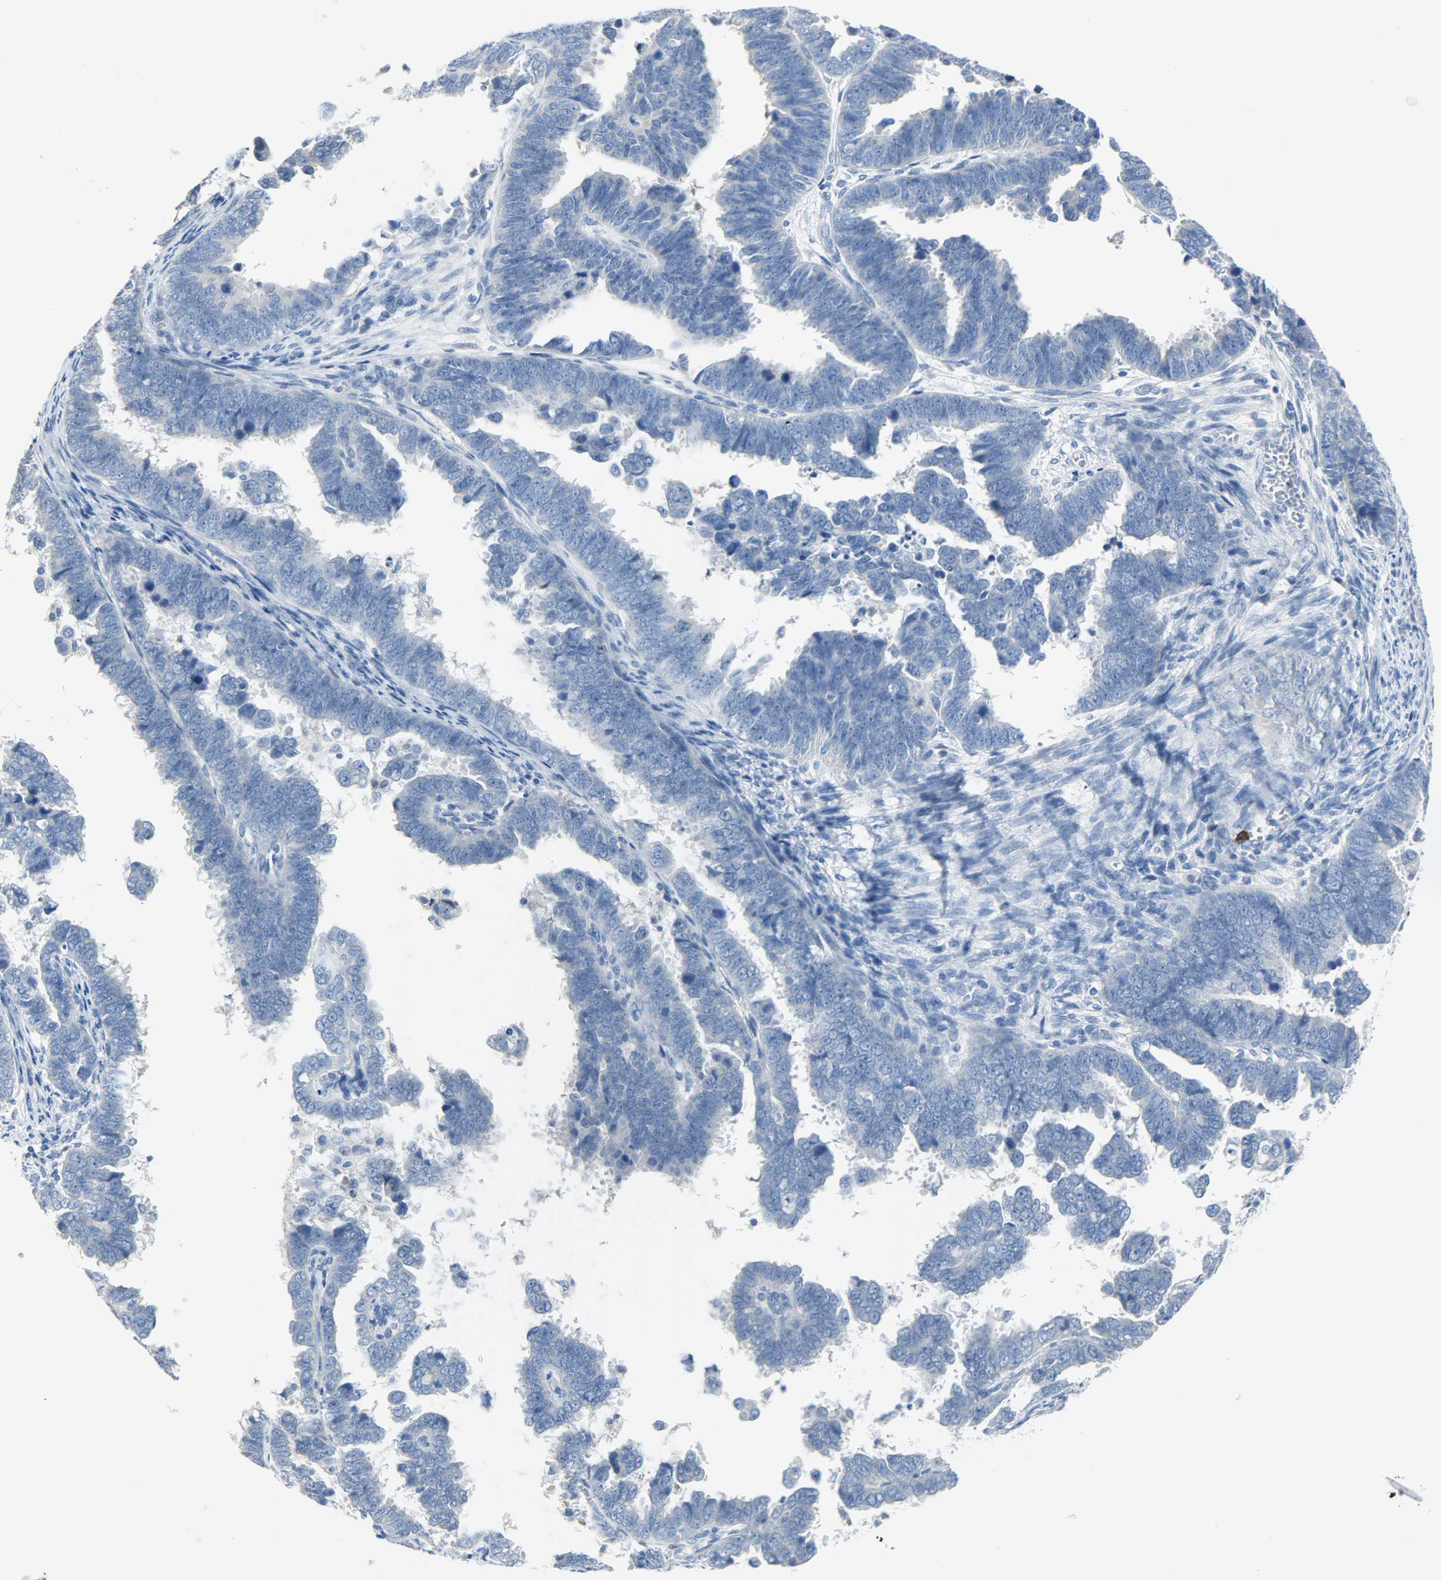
{"staining": {"intensity": "negative", "quantity": "none", "location": "none"}, "tissue": "endometrial cancer", "cell_type": "Tumor cells", "image_type": "cancer", "snomed": [{"axis": "morphology", "description": "Adenocarcinoma, NOS"}, {"axis": "topography", "description": "Endometrium"}], "caption": "Tumor cells are negative for brown protein staining in endometrial cancer (adenocarcinoma).", "gene": "CEBPE", "patient": {"sex": "female", "age": 75}}